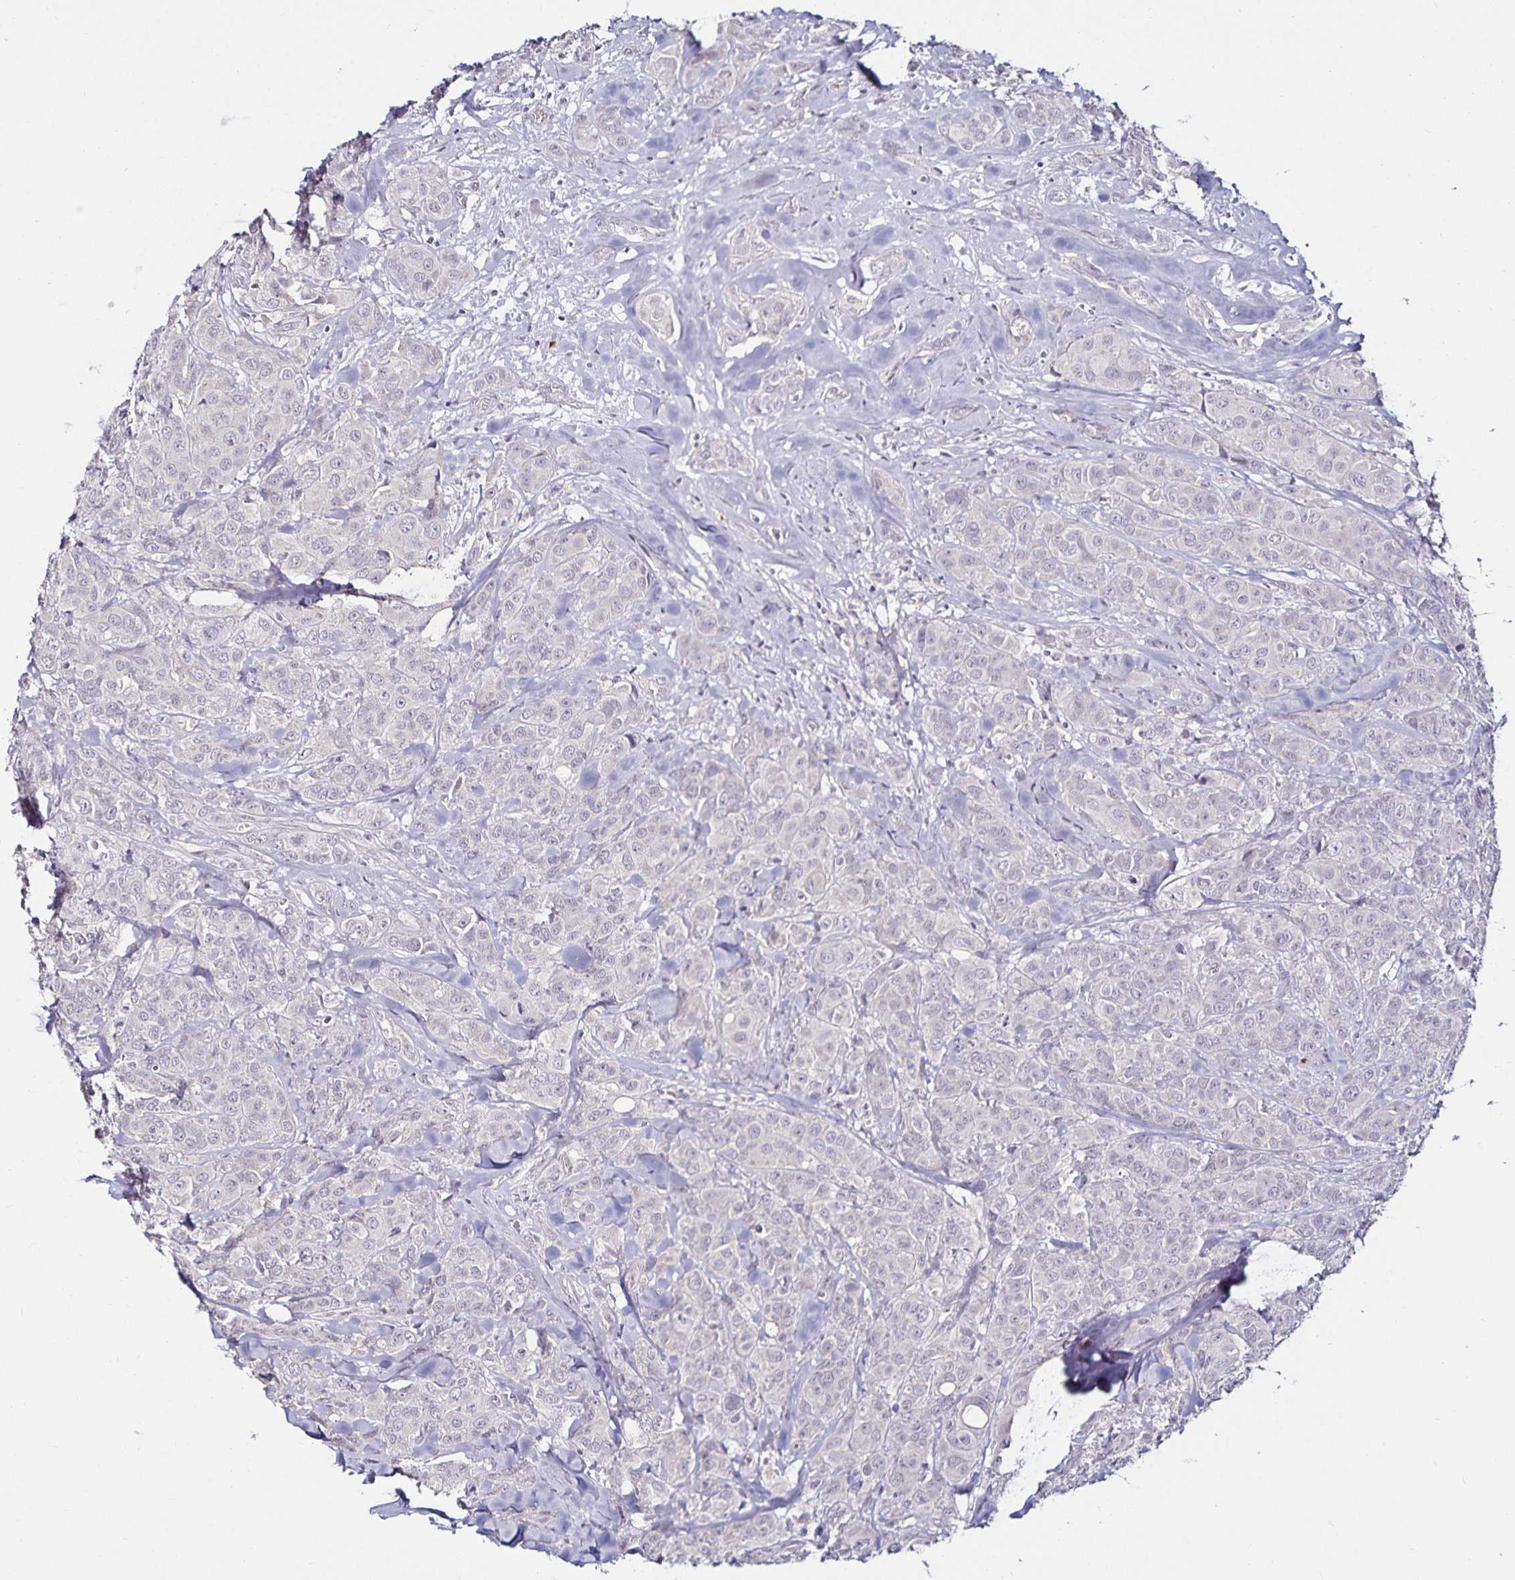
{"staining": {"intensity": "negative", "quantity": "none", "location": "none"}, "tissue": "breast cancer", "cell_type": "Tumor cells", "image_type": "cancer", "snomed": [{"axis": "morphology", "description": "Normal tissue, NOS"}, {"axis": "morphology", "description": "Duct carcinoma"}, {"axis": "topography", "description": "Breast"}], "caption": "Breast cancer (infiltrating ductal carcinoma) stained for a protein using immunohistochemistry (IHC) reveals no expression tumor cells.", "gene": "ACSL5", "patient": {"sex": "female", "age": 43}}